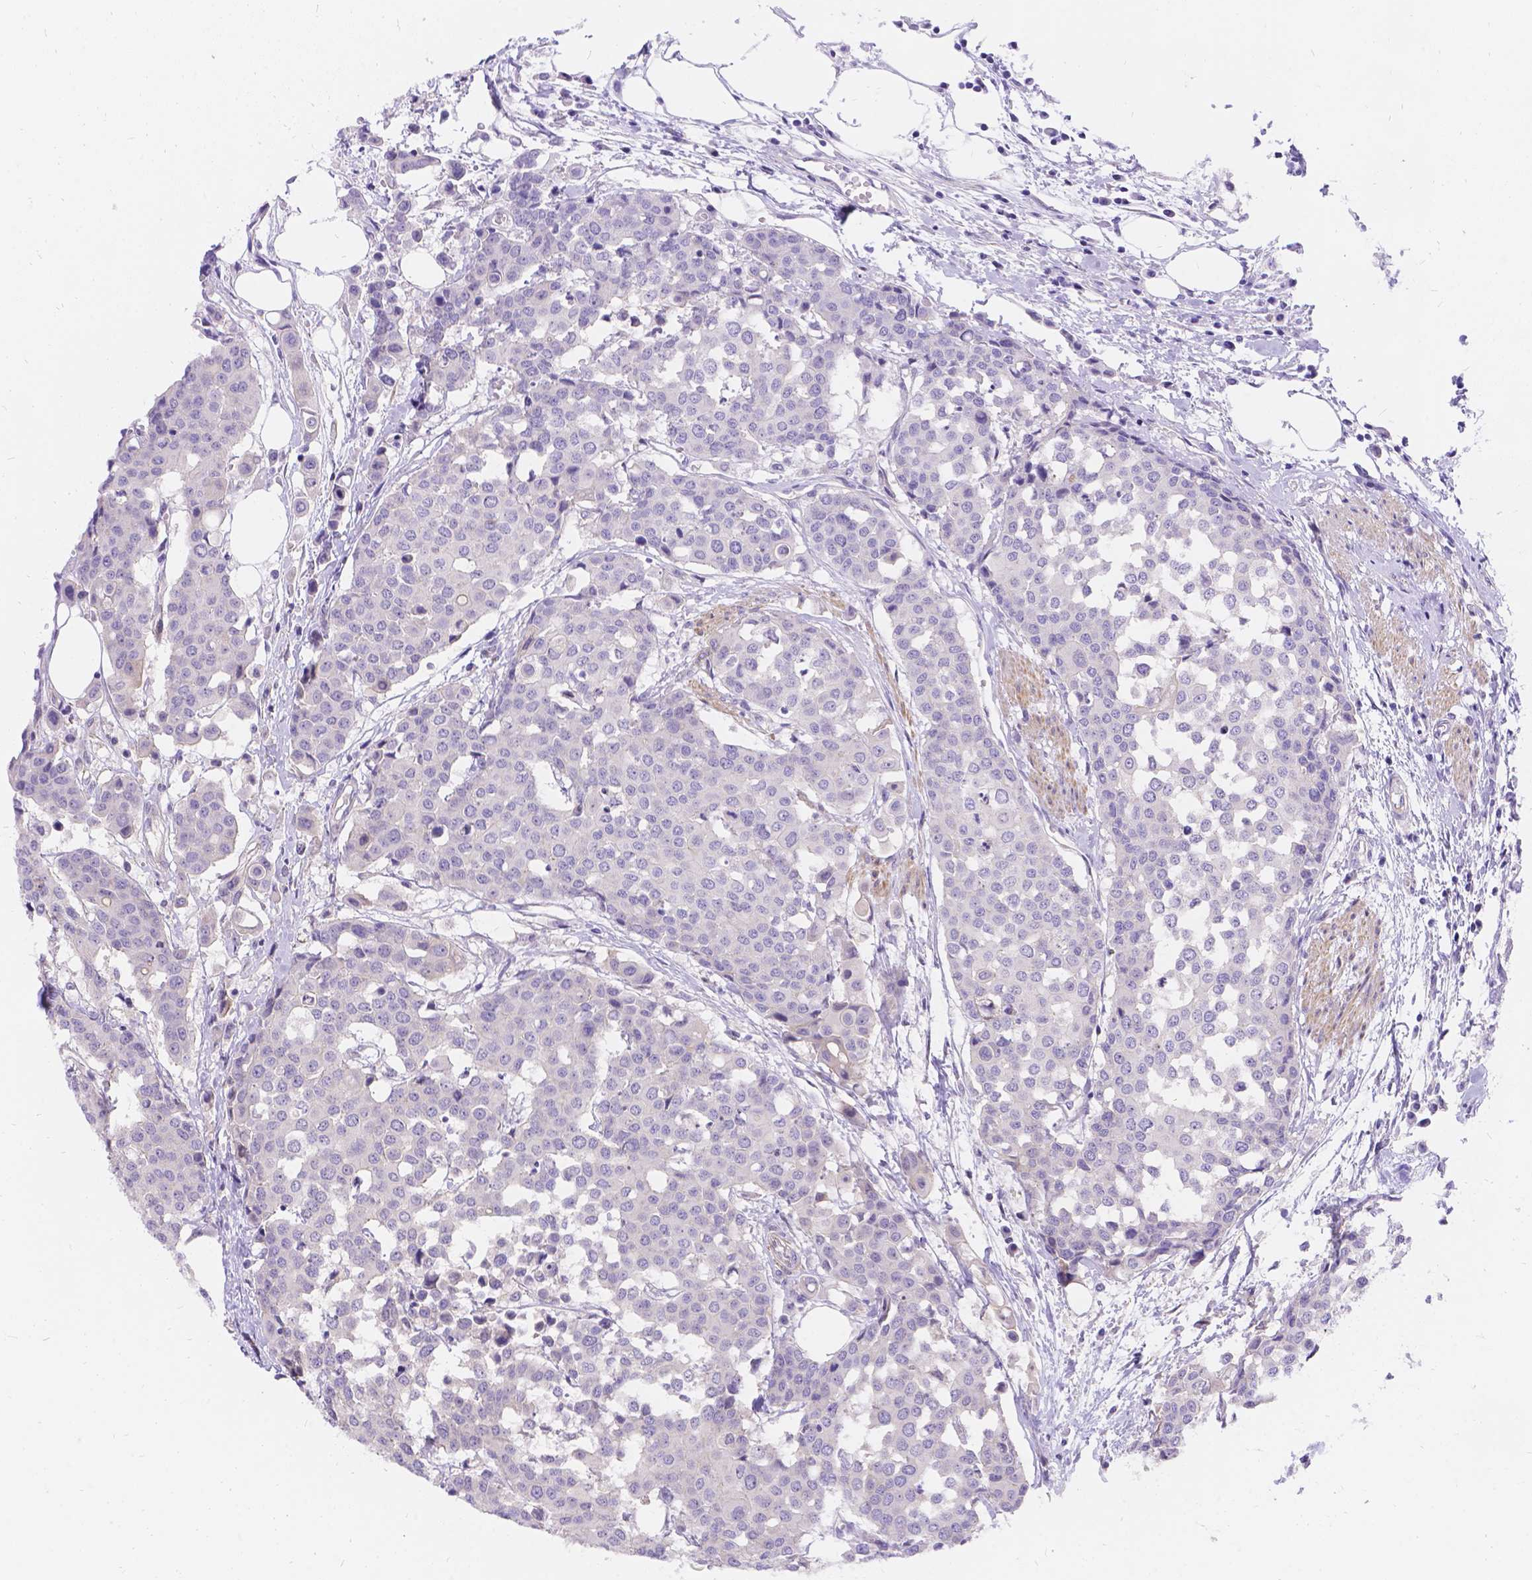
{"staining": {"intensity": "negative", "quantity": "none", "location": "none"}, "tissue": "carcinoid", "cell_type": "Tumor cells", "image_type": "cancer", "snomed": [{"axis": "morphology", "description": "Carcinoid, malignant, NOS"}, {"axis": "topography", "description": "Colon"}], "caption": "Immunohistochemistry histopathology image of neoplastic tissue: human malignant carcinoid stained with DAB demonstrates no significant protein positivity in tumor cells.", "gene": "PALS1", "patient": {"sex": "male", "age": 81}}